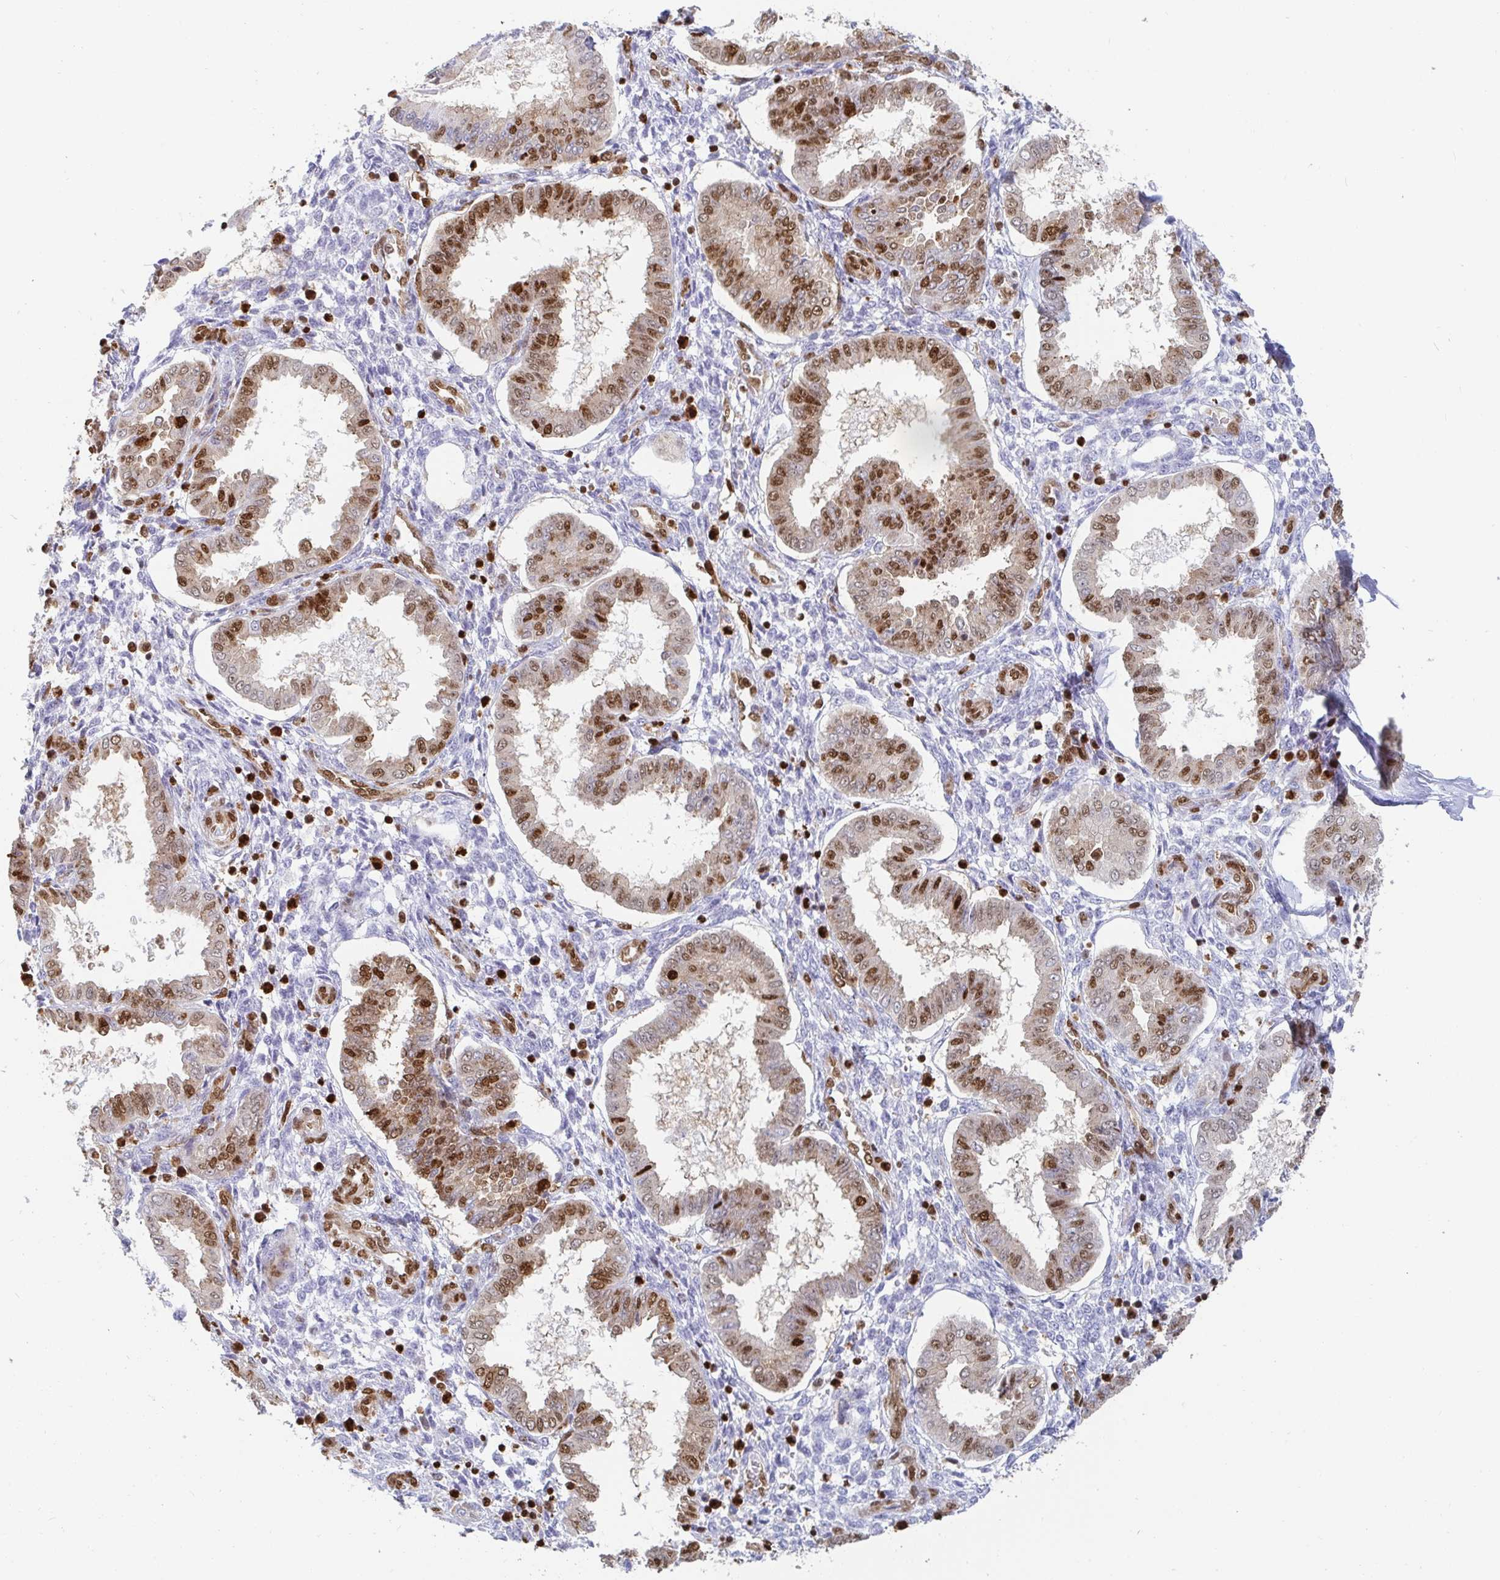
{"staining": {"intensity": "moderate", "quantity": "25%-75%", "location": "nuclear"}, "tissue": "endometrium", "cell_type": "Cells in endometrial stroma", "image_type": "normal", "snomed": [{"axis": "morphology", "description": "Normal tissue, NOS"}, {"axis": "topography", "description": "Endometrium"}], "caption": "Moderate nuclear positivity is present in approximately 25%-75% of cells in endometrial stroma in unremarkable endometrium.", "gene": "EWSR1", "patient": {"sex": "female", "age": 24}}